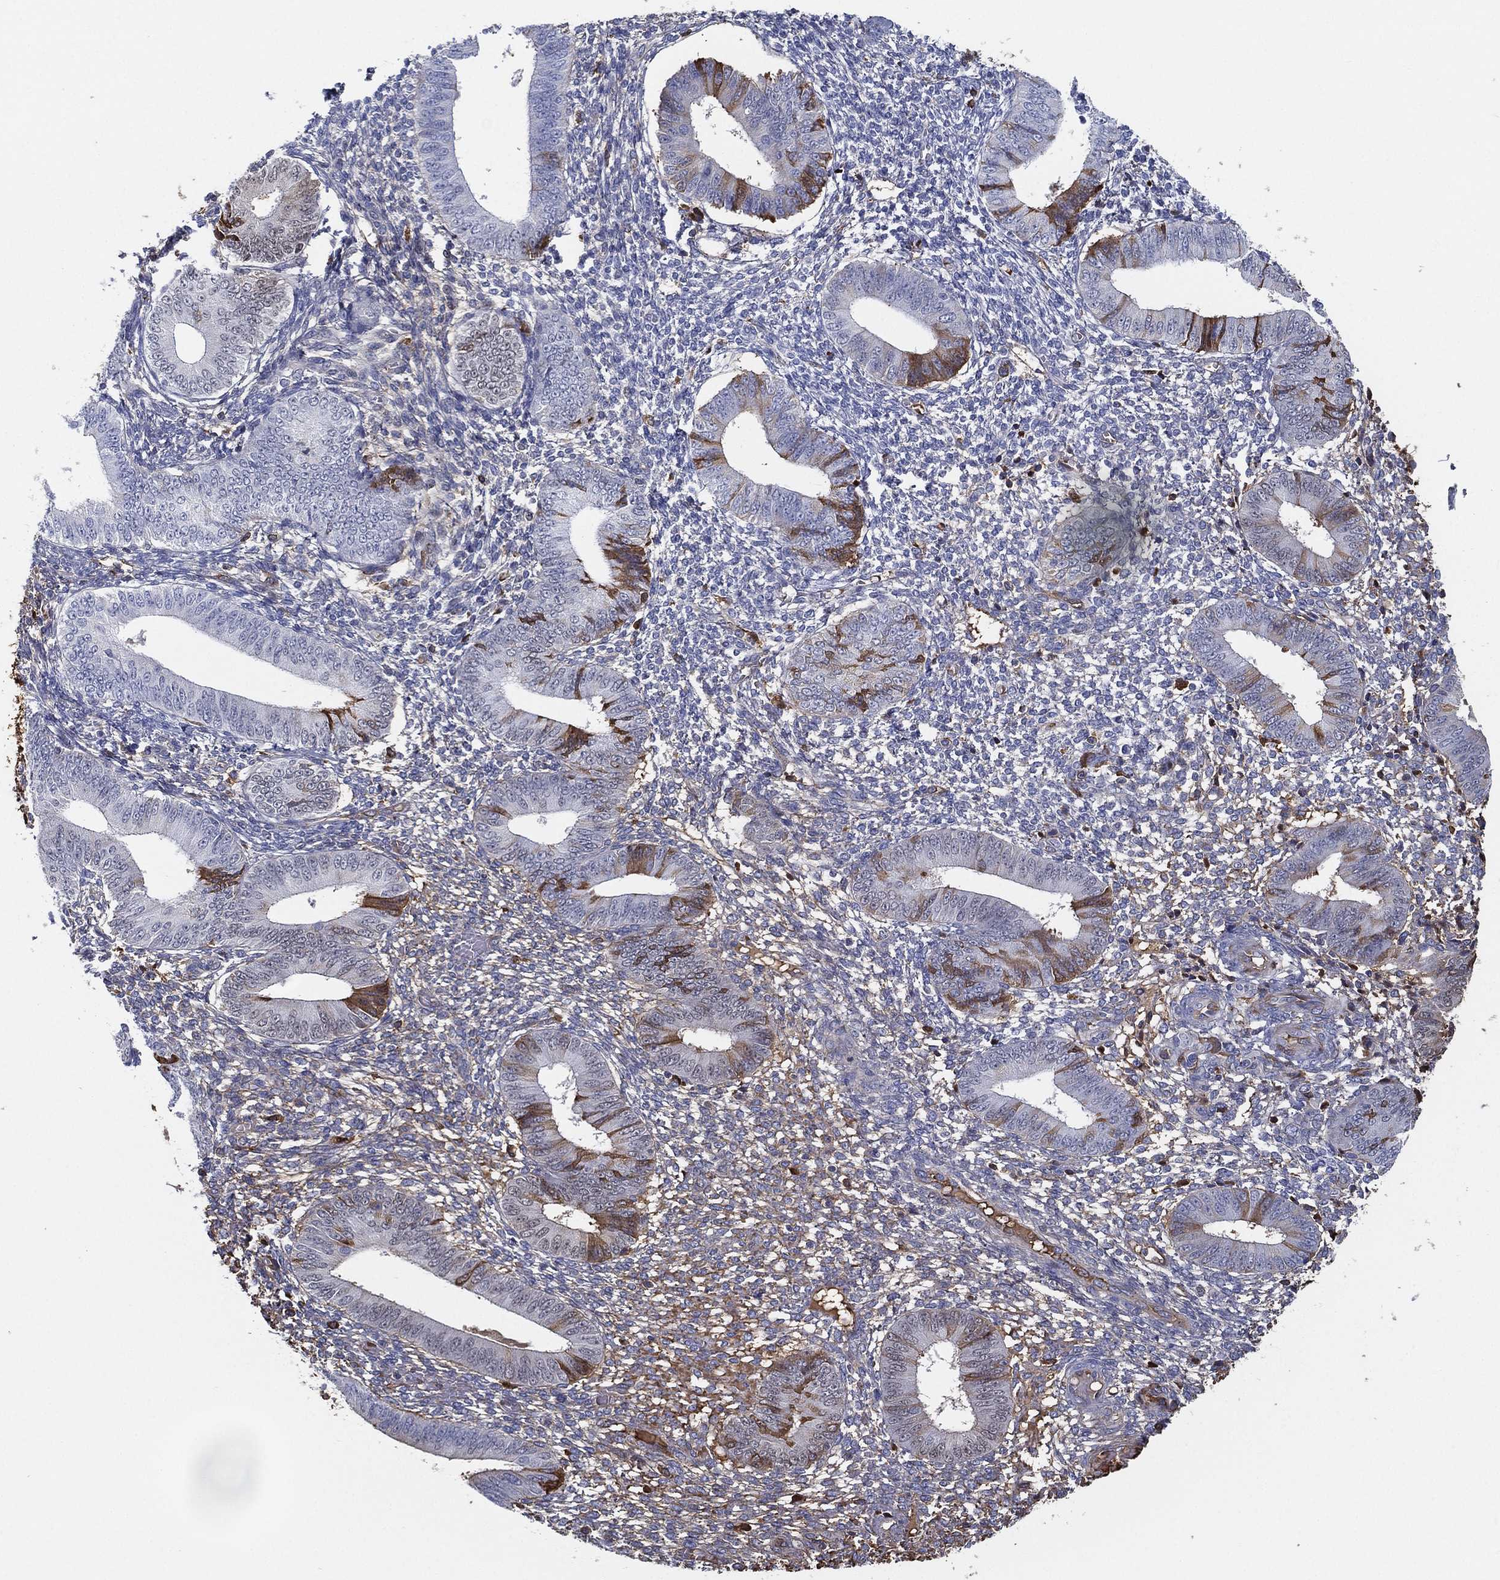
{"staining": {"intensity": "moderate", "quantity": "25%-75%", "location": "cytoplasmic/membranous"}, "tissue": "endometrium", "cell_type": "Cells in endometrial stroma", "image_type": "normal", "snomed": [{"axis": "morphology", "description": "Normal tissue, NOS"}, {"axis": "topography", "description": "Endometrium"}], "caption": "About 25%-75% of cells in endometrial stroma in unremarkable endometrium demonstrate moderate cytoplasmic/membranous protein staining as visualized by brown immunohistochemical staining.", "gene": "IFNB1", "patient": {"sex": "female", "age": 42}}